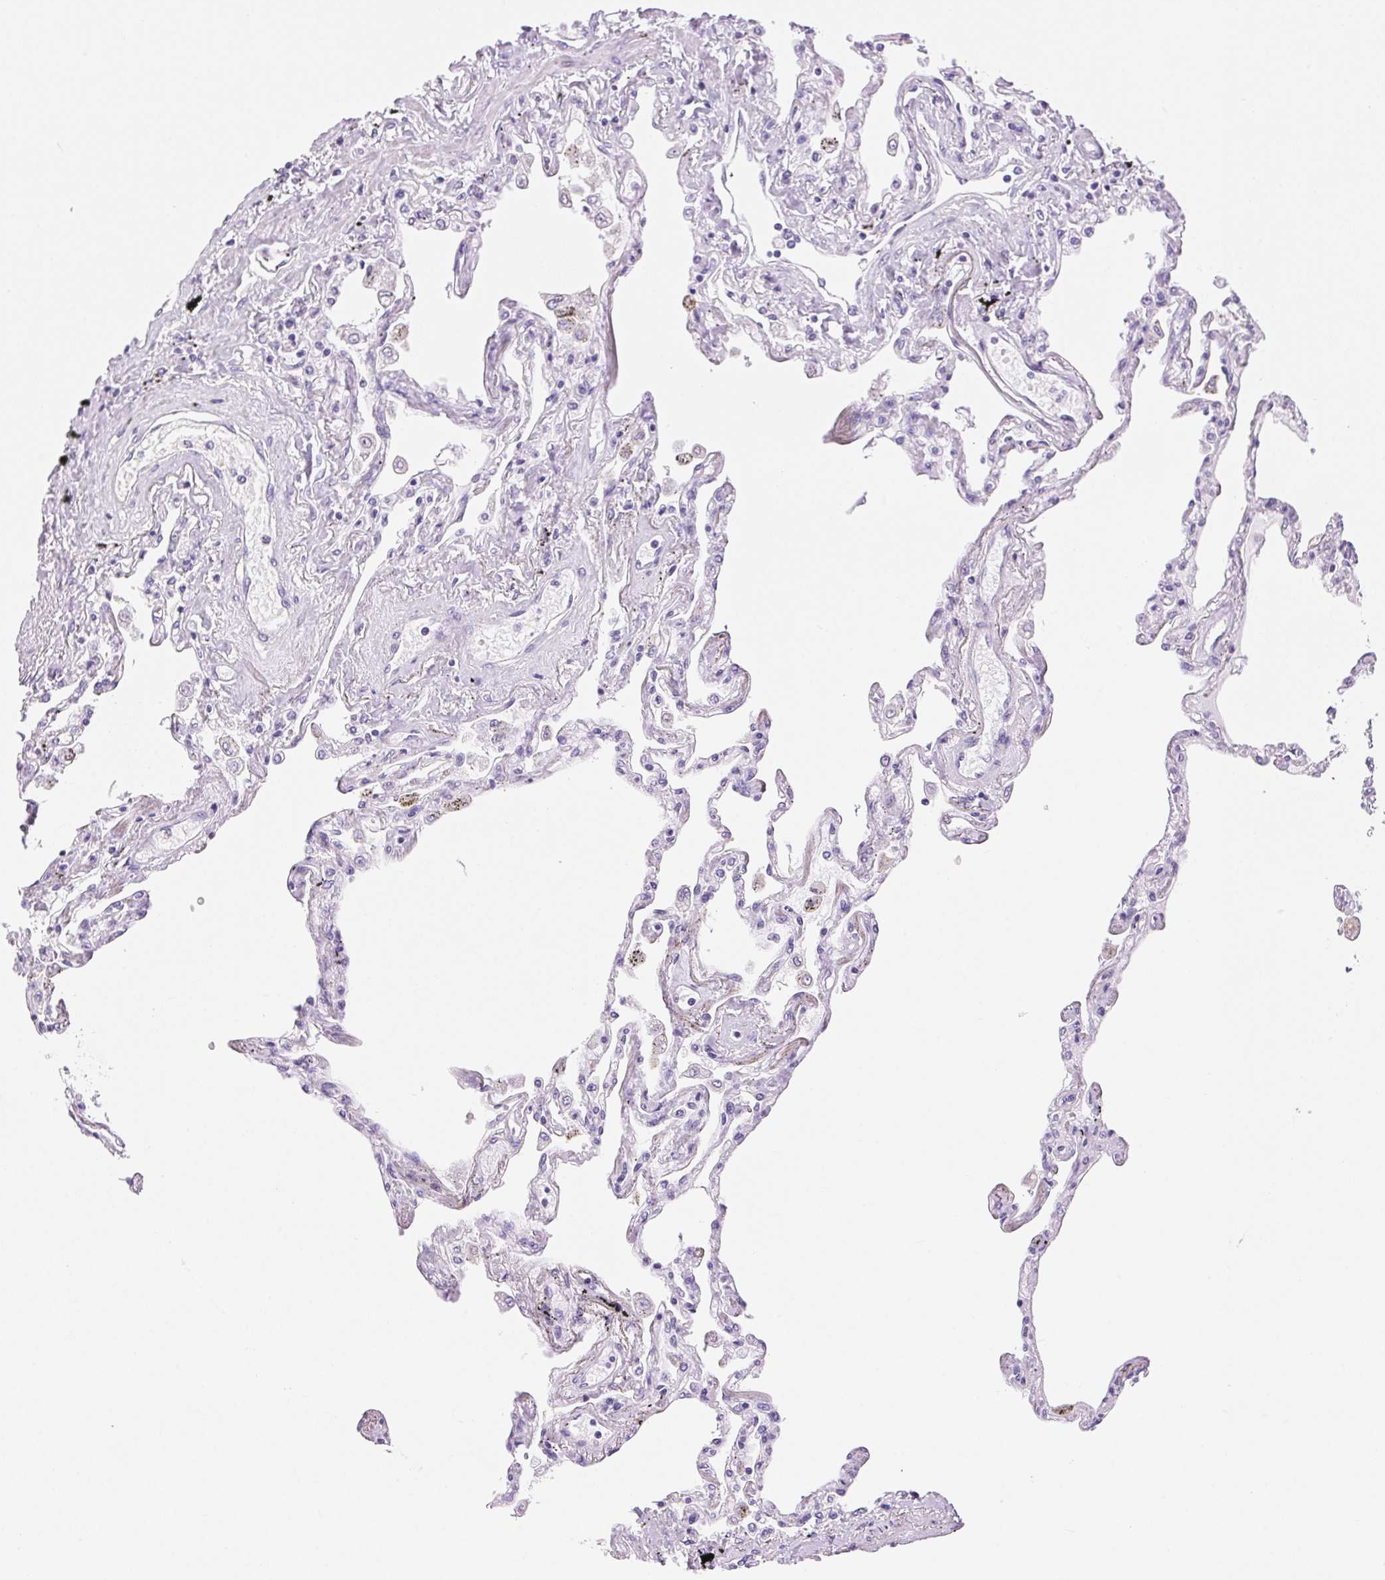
{"staining": {"intensity": "negative", "quantity": "none", "location": "none"}, "tissue": "lung", "cell_type": "Alveolar cells", "image_type": "normal", "snomed": [{"axis": "morphology", "description": "Normal tissue, NOS"}, {"axis": "morphology", "description": "Adenocarcinoma, NOS"}, {"axis": "topography", "description": "Cartilage tissue"}, {"axis": "topography", "description": "Lung"}], "caption": "The histopathology image reveals no staining of alveolar cells in benign lung.", "gene": "SERPINB3", "patient": {"sex": "female", "age": 67}}